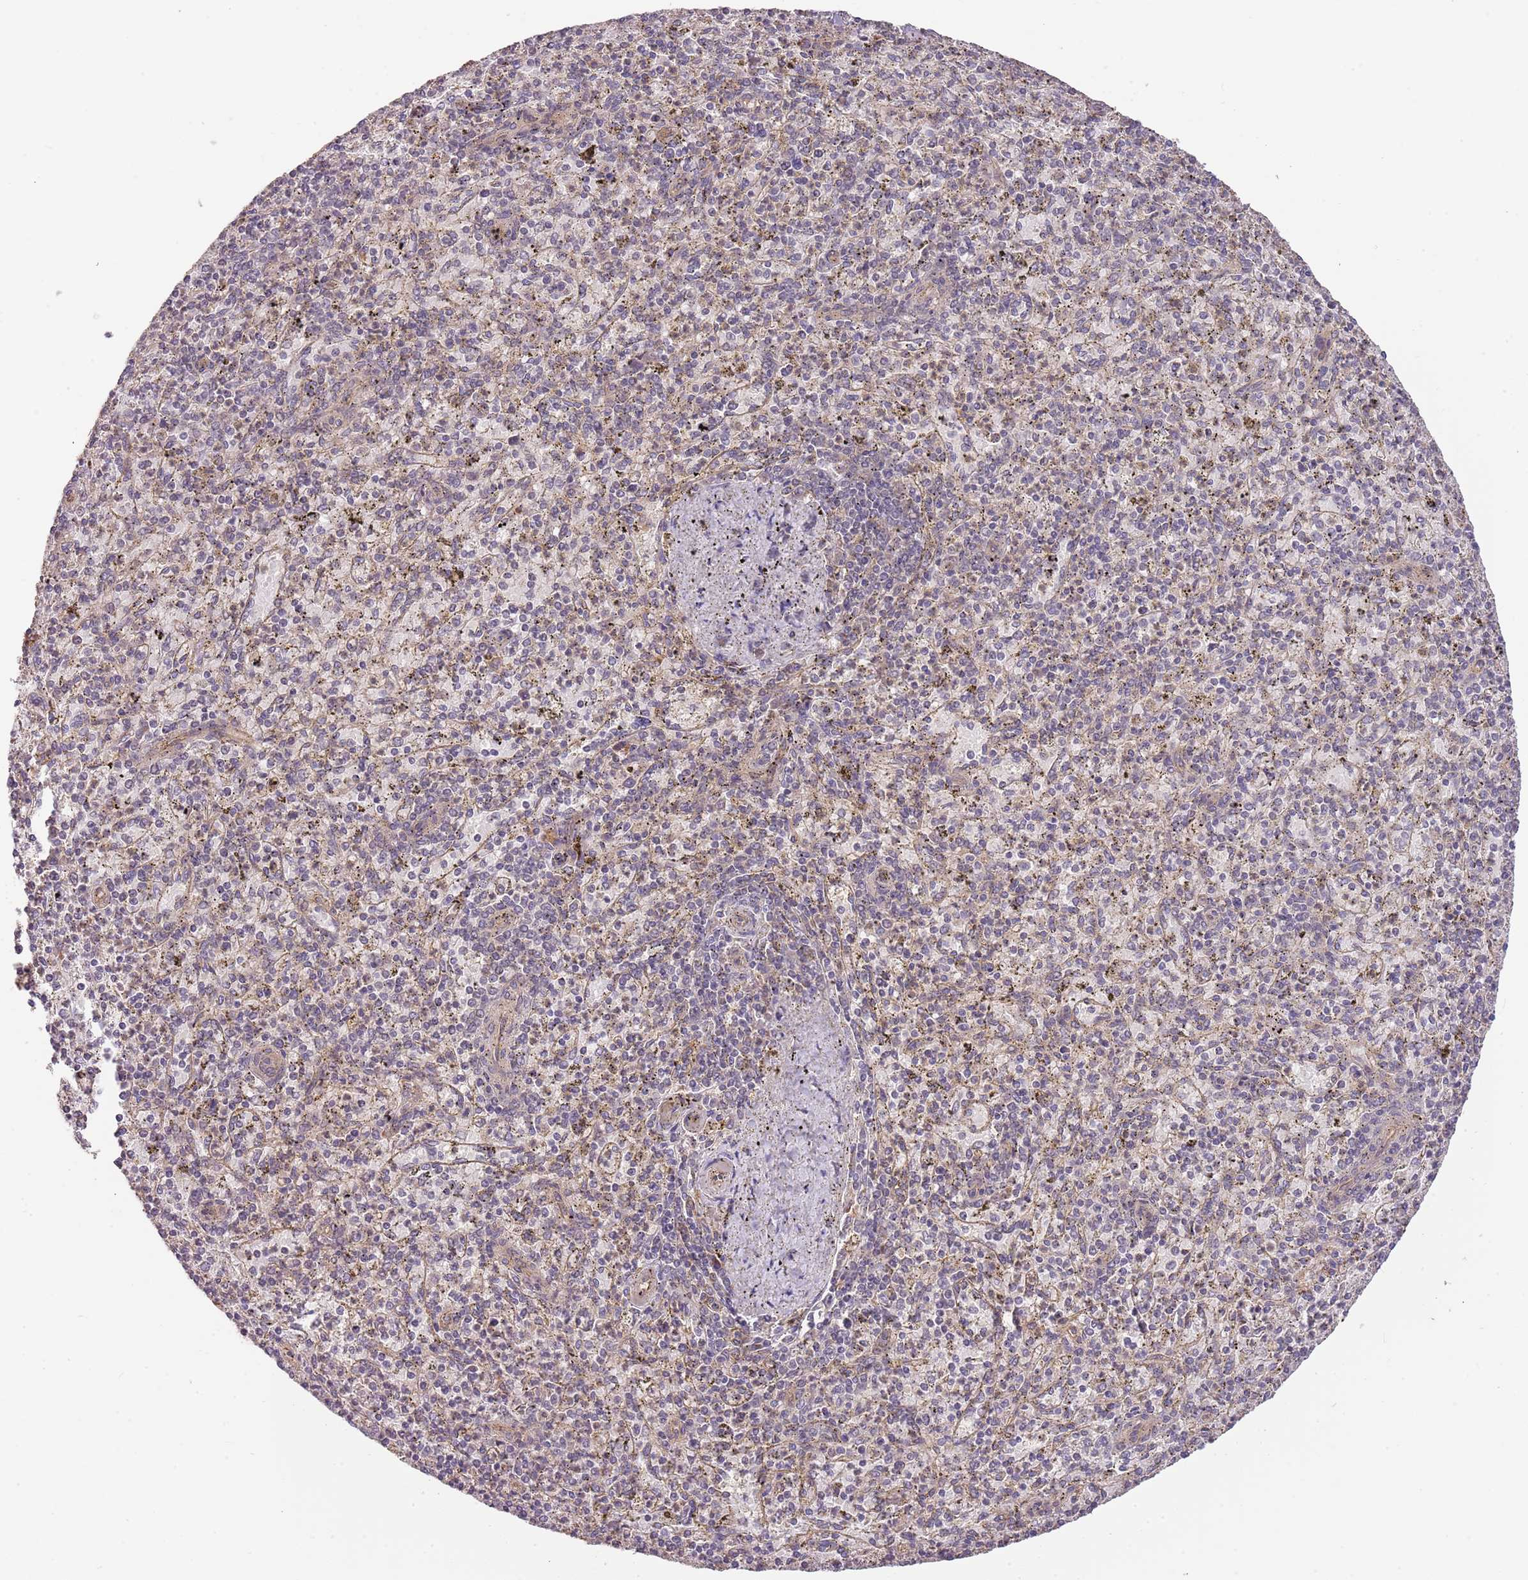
{"staining": {"intensity": "negative", "quantity": "none", "location": "none"}, "tissue": "spleen", "cell_type": "Cells in red pulp", "image_type": "normal", "snomed": [{"axis": "morphology", "description": "Normal tissue, NOS"}, {"axis": "topography", "description": "Spleen"}], "caption": "The image displays no significant staining in cells in red pulp of spleen. (DAB immunohistochemistry visualized using brightfield microscopy, high magnification).", "gene": "SURF2", "patient": {"sex": "male", "age": 72}}